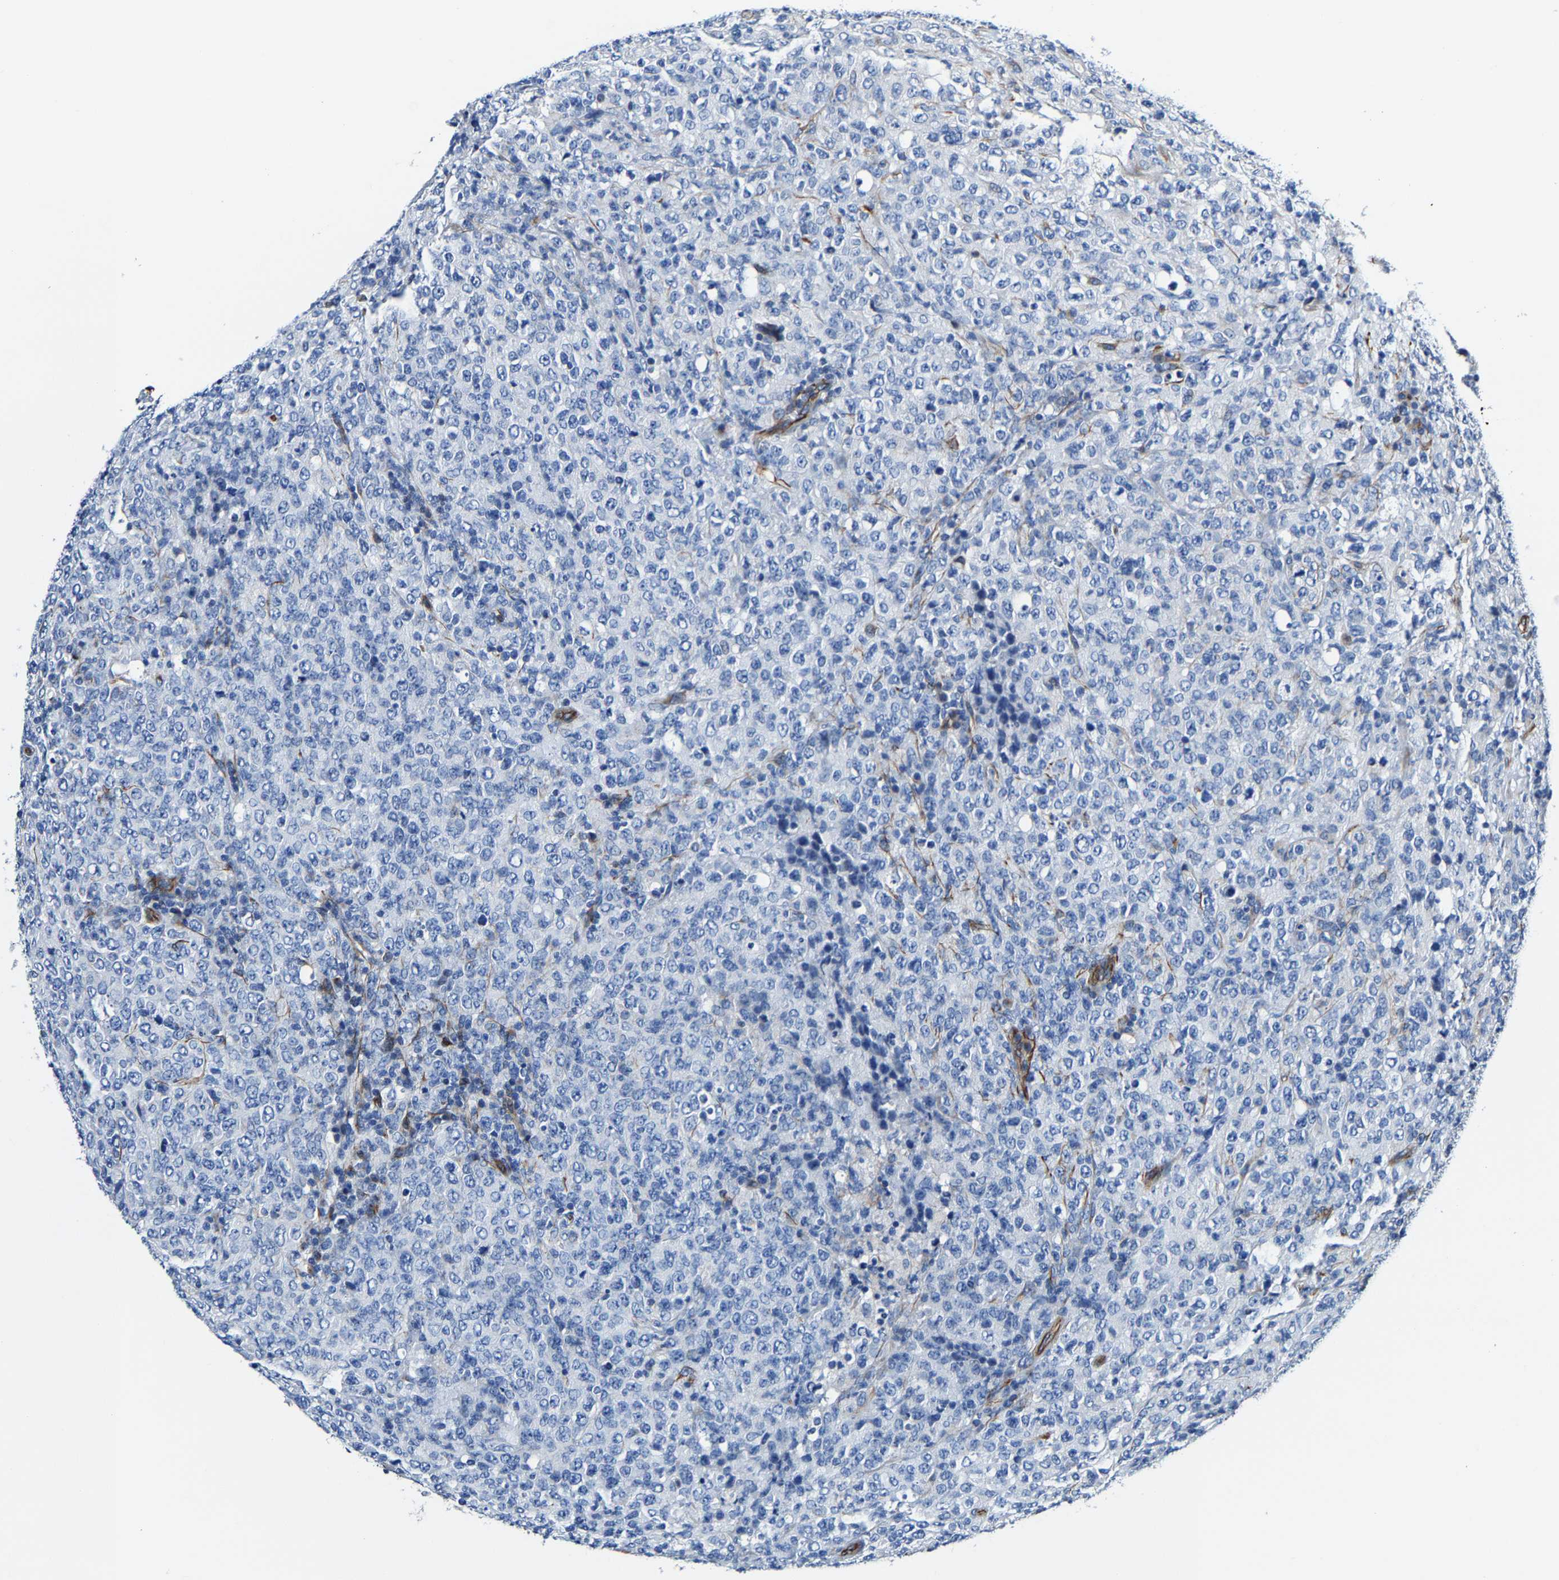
{"staining": {"intensity": "negative", "quantity": "none", "location": "none"}, "tissue": "lymphoma", "cell_type": "Tumor cells", "image_type": "cancer", "snomed": [{"axis": "morphology", "description": "Malignant lymphoma, non-Hodgkin's type, High grade"}, {"axis": "topography", "description": "Tonsil"}], "caption": "The image shows no significant expression in tumor cells of lymphoma.", "gene": "MMEL1", "patient": {"sex": "female", "age": 36}}